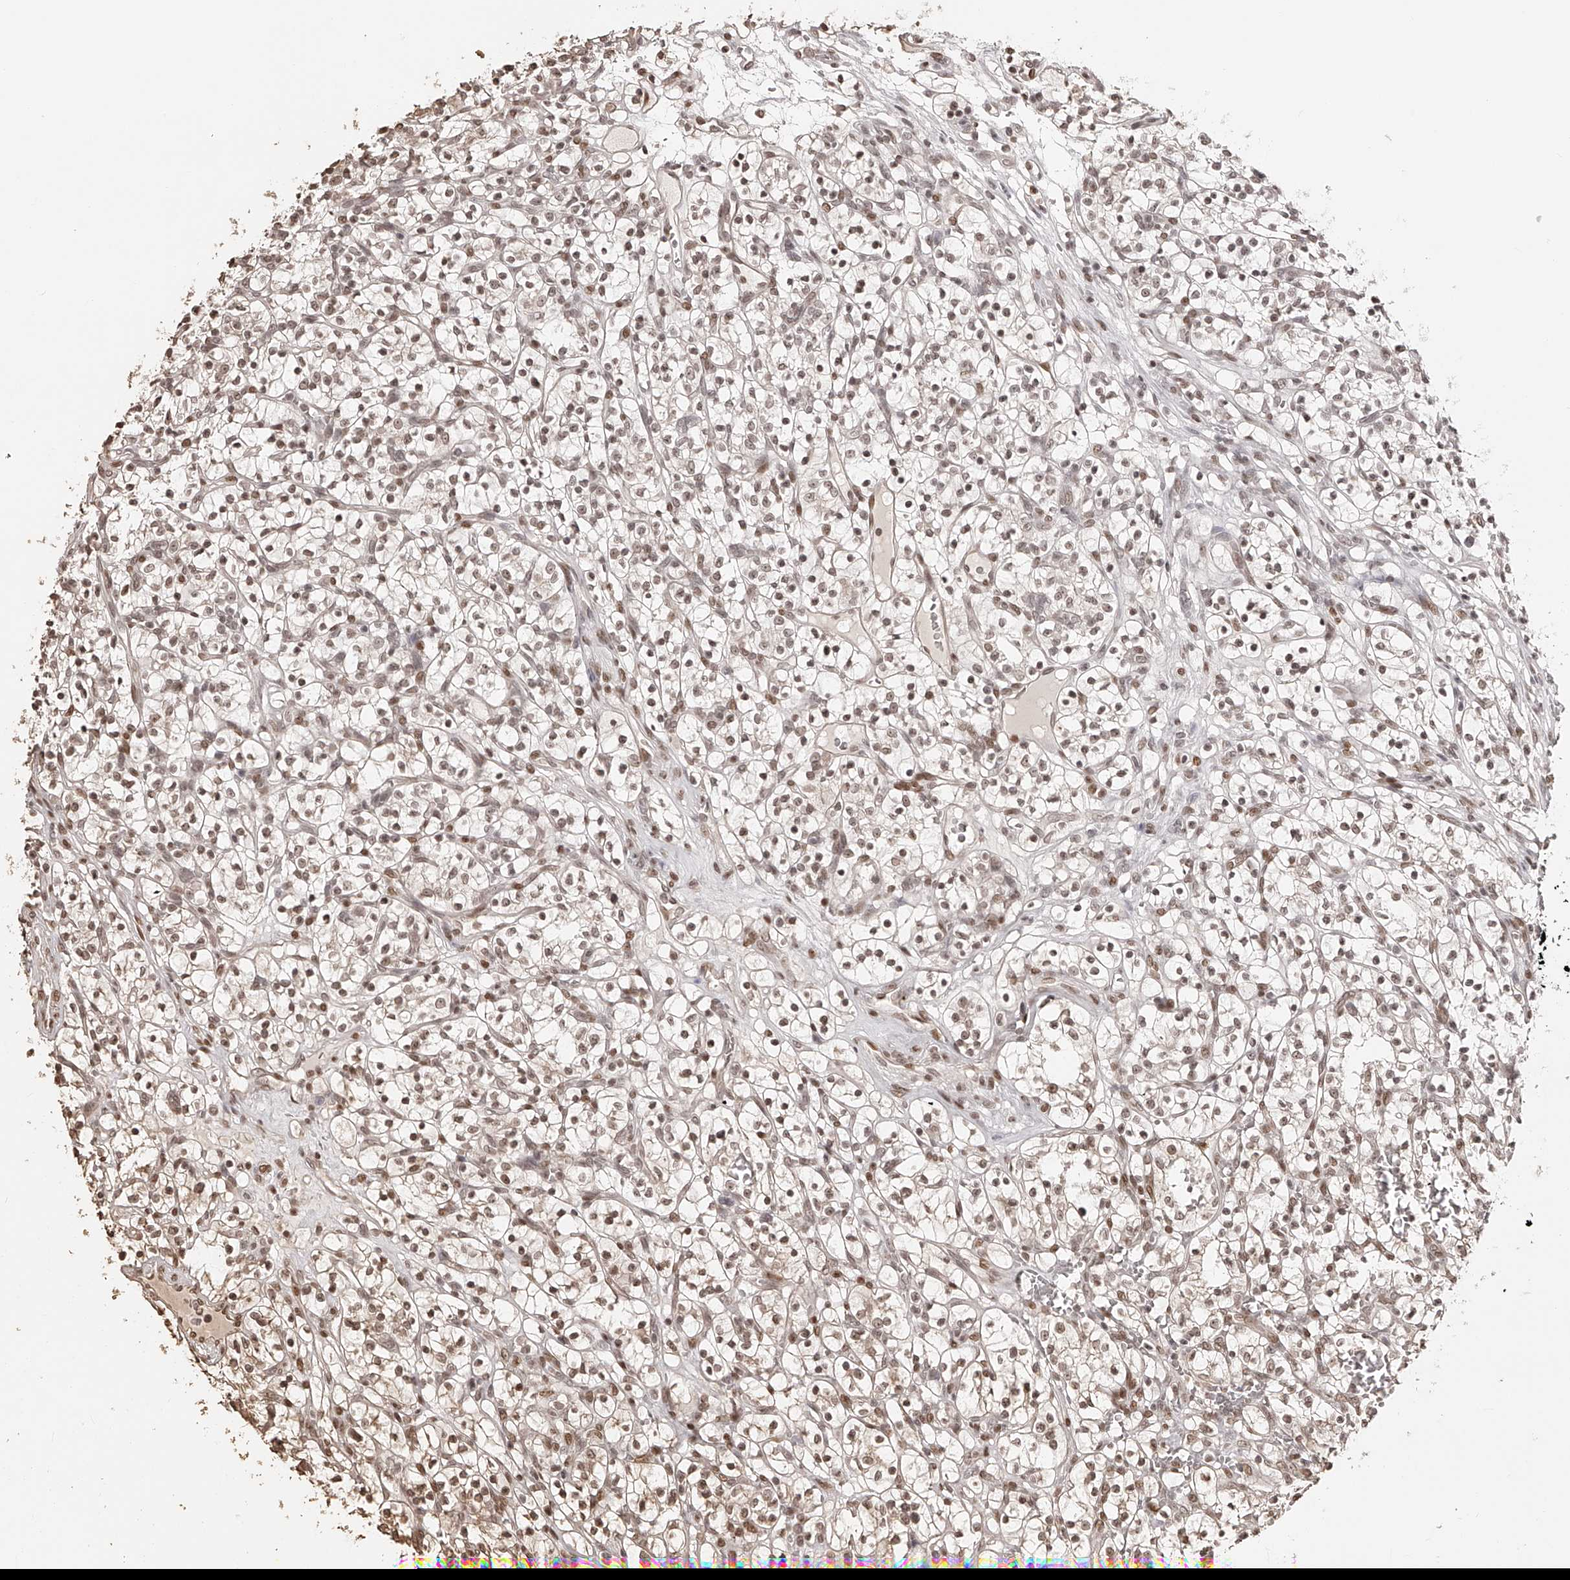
{"staining": {"intensity": "moderate", "quantity": ">75%", "location": "nuclear"}, "tissue": "renal cancer", "cell_type": "Tumor cells", "image_type": "cancer", "snomed": [{"axis": "morphology", "description": "Adenocarcinoma, NOS"}, {"axis": "topography", "description": "Kidney"}], "caption": "There is medium levels of moderate nuclear staining in tumor cells of renal cancer (adenocarcinoma), as demonstrated by immunohistochemical staining (brown color).", "gene": "ZNF503", "patient": {"sex": "female", "age": 57}}